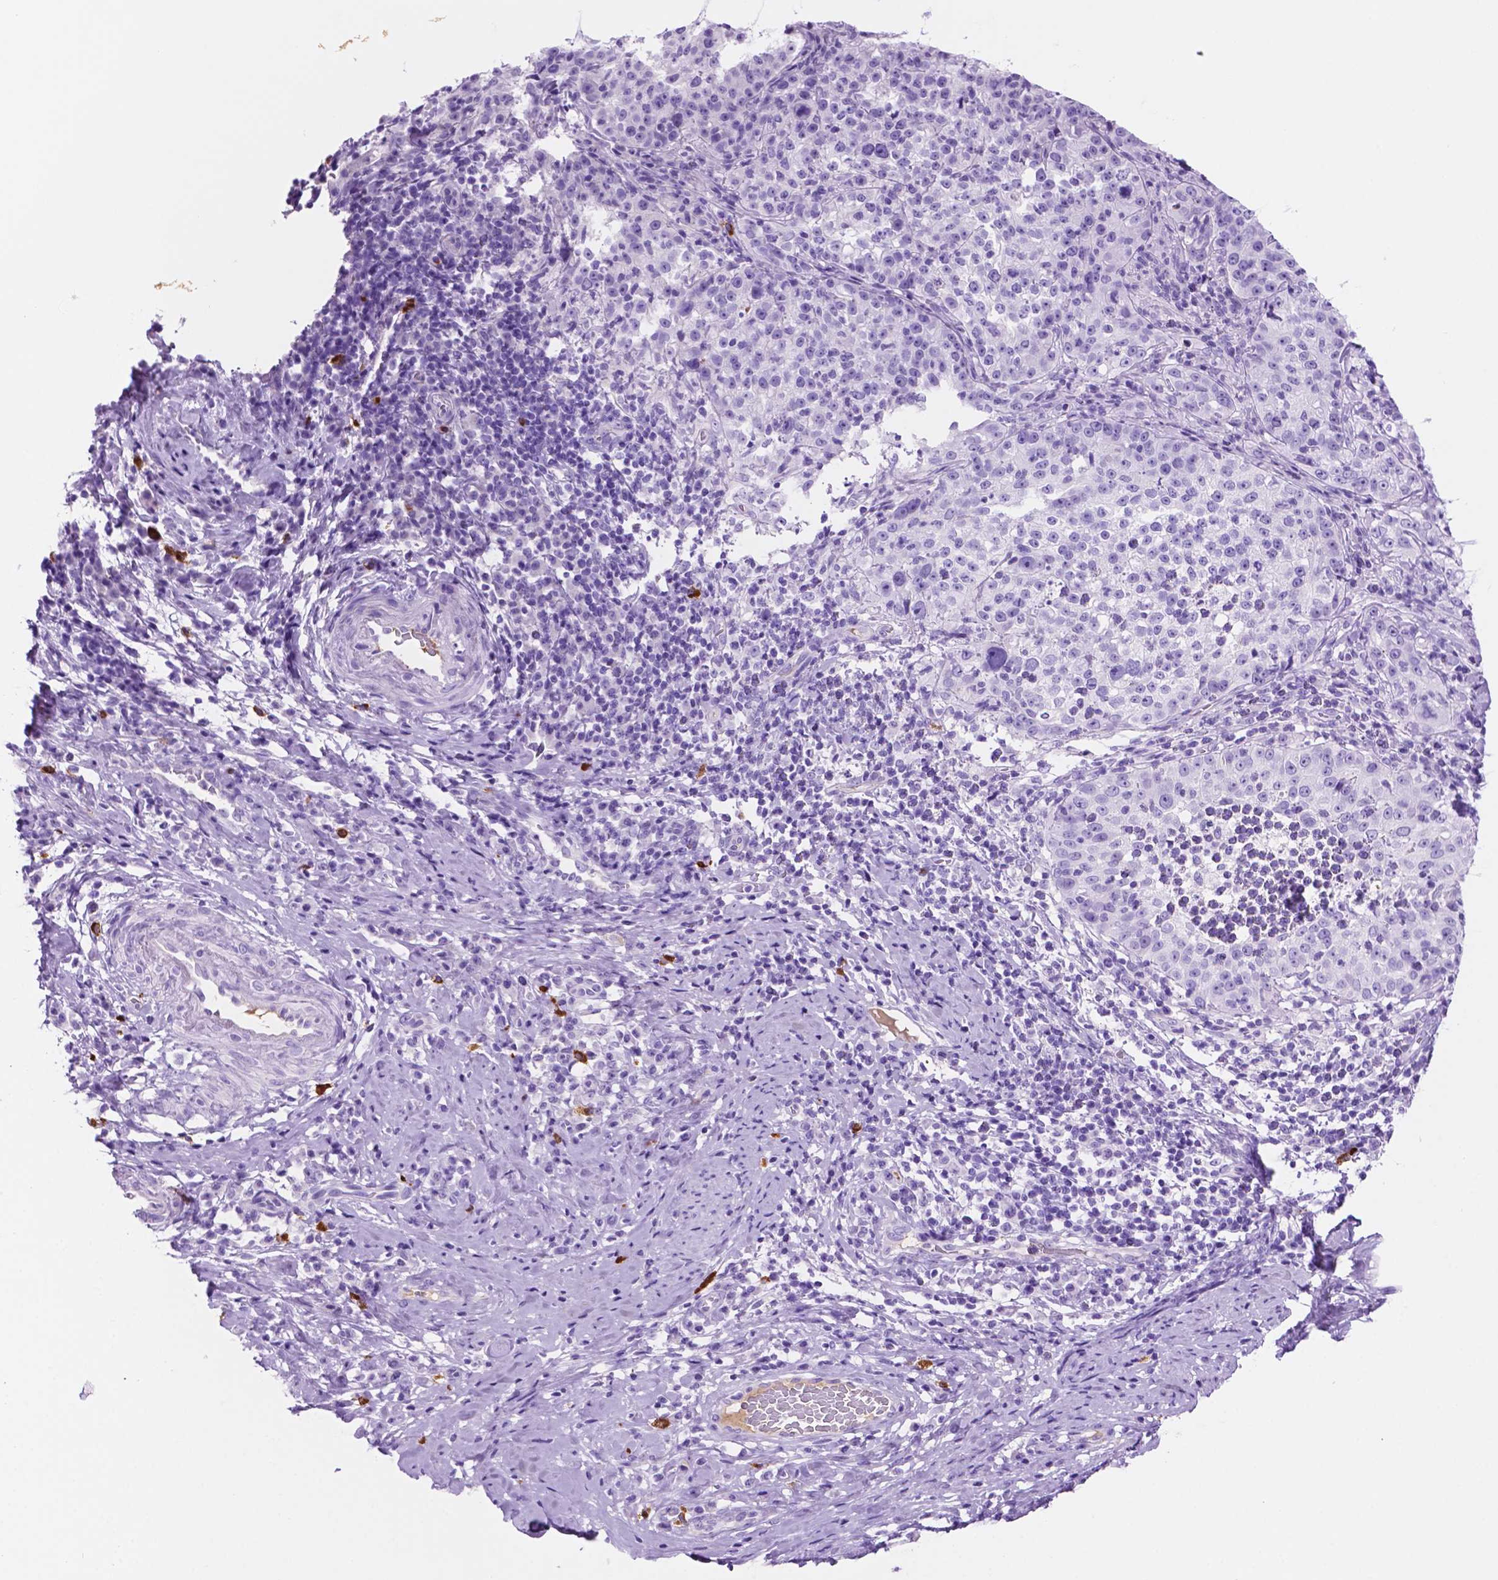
{"staining": {"intensity": "negative", "quantity": "none", "location": "none"}, "tissue": "cervical cancer", "cell_type": "Tumor cells", "image_type": "cancer", "snomed": [{"axis": "morphology", "description": "Squamous cell carcinoma, NOS"}, {"axis": "topography", "description": "Cervix"}], "caption": "Cervical squamous cell carcinoma stained for a protein using IHC displays no staining tumor cells.", "gene": "FOXB2", "patient": {"sex": "female", "age": 75}}